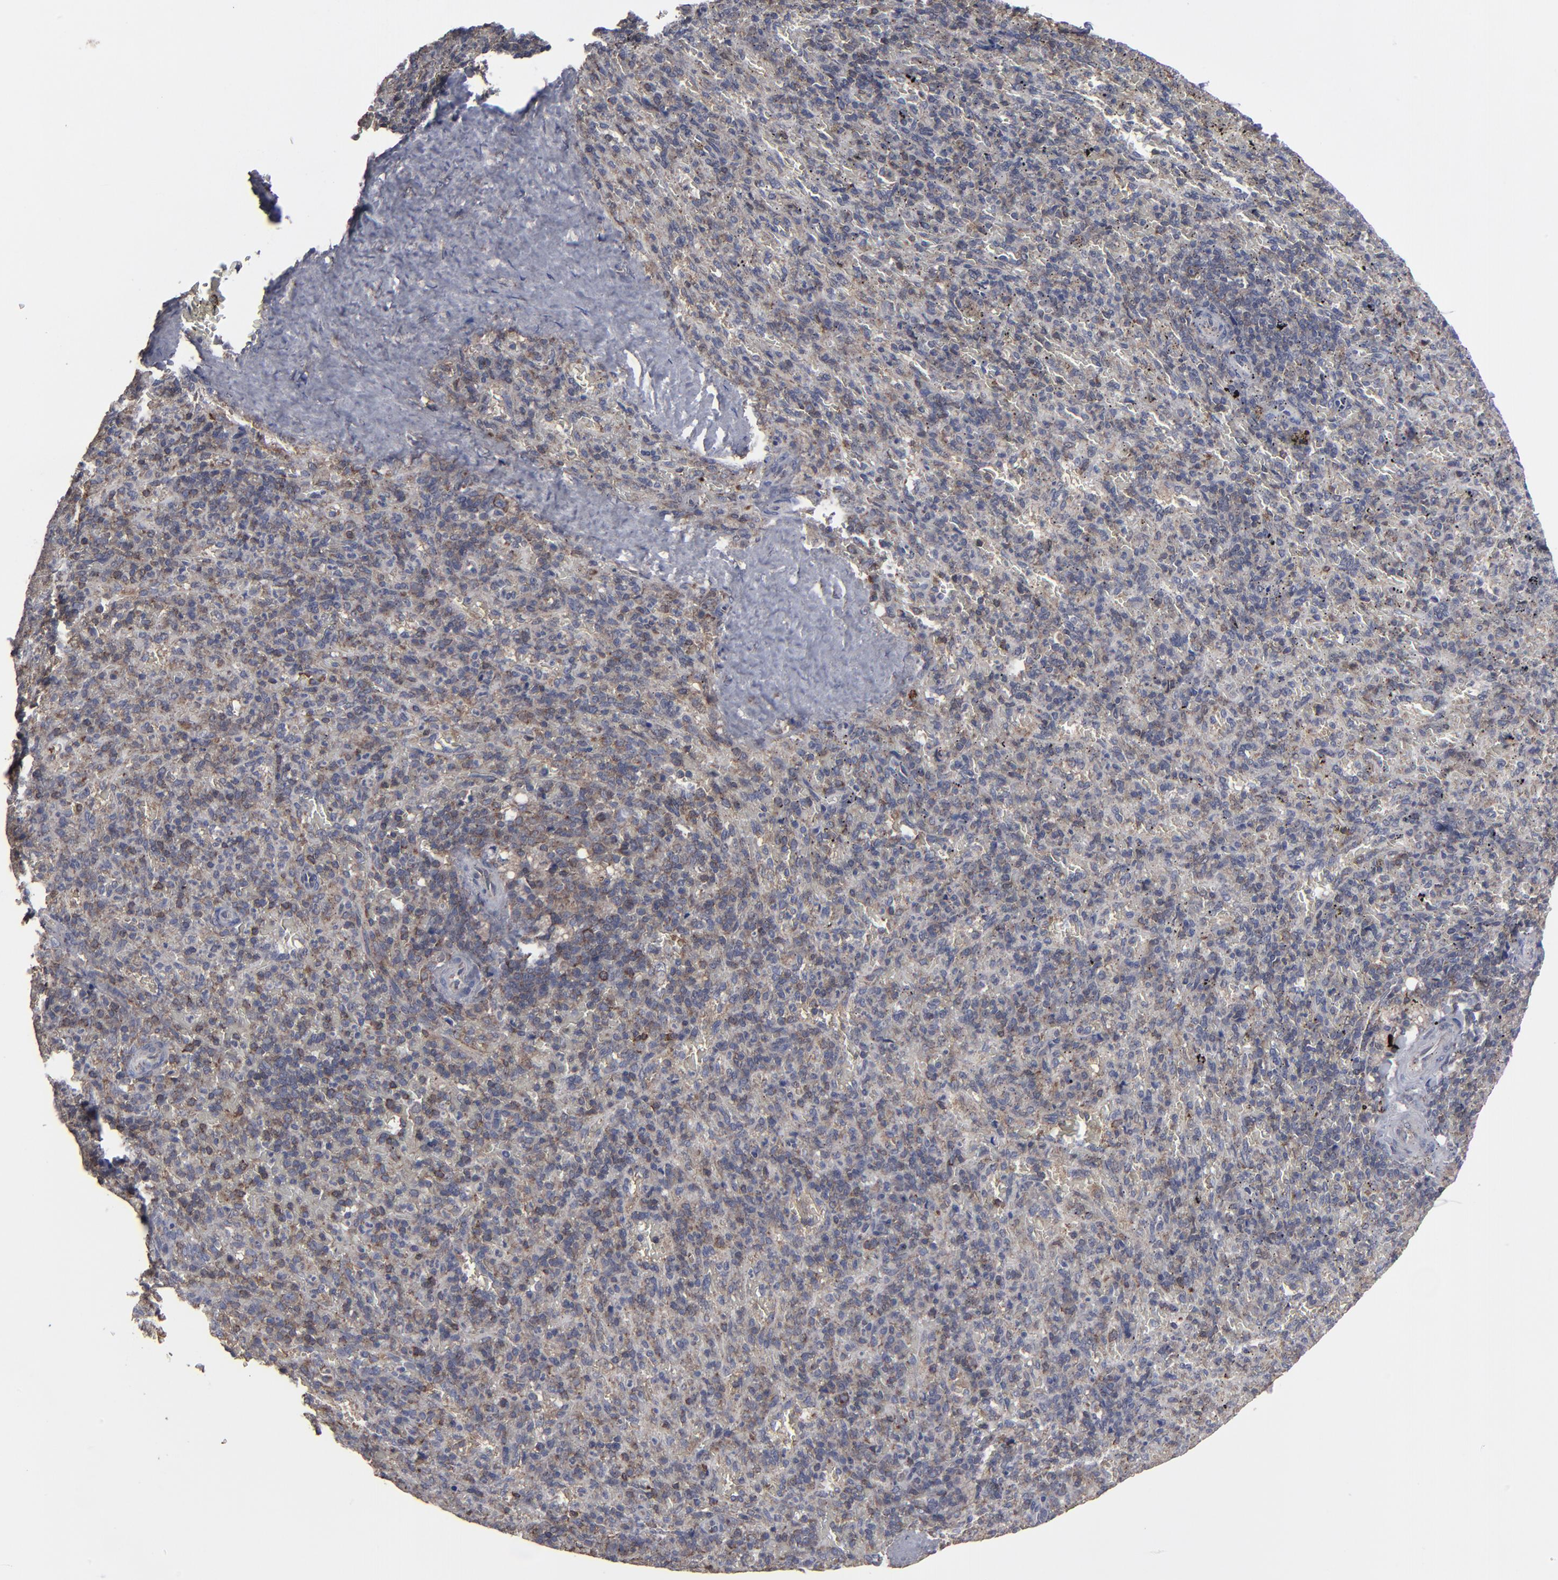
{"staining": {"intensity": "weak", "quantity": "<25%", "location": "cytoplasmic/membranous"}, "tissue": "spleen", "cell_type": "Cells in red pulp", "image_type": "normal", "snomed": [{"axis": "morphology", "description": "Normal tissue, NOS"}, {"axis": "topography", "description": "Spleen"}], "caption": "Cells in red pulp are negative for brown protein staining in normal spleen. (DAB IHC, high magnification).", "gene": "KIAA2026", "patient": {"sex": "female", "age": 43}}